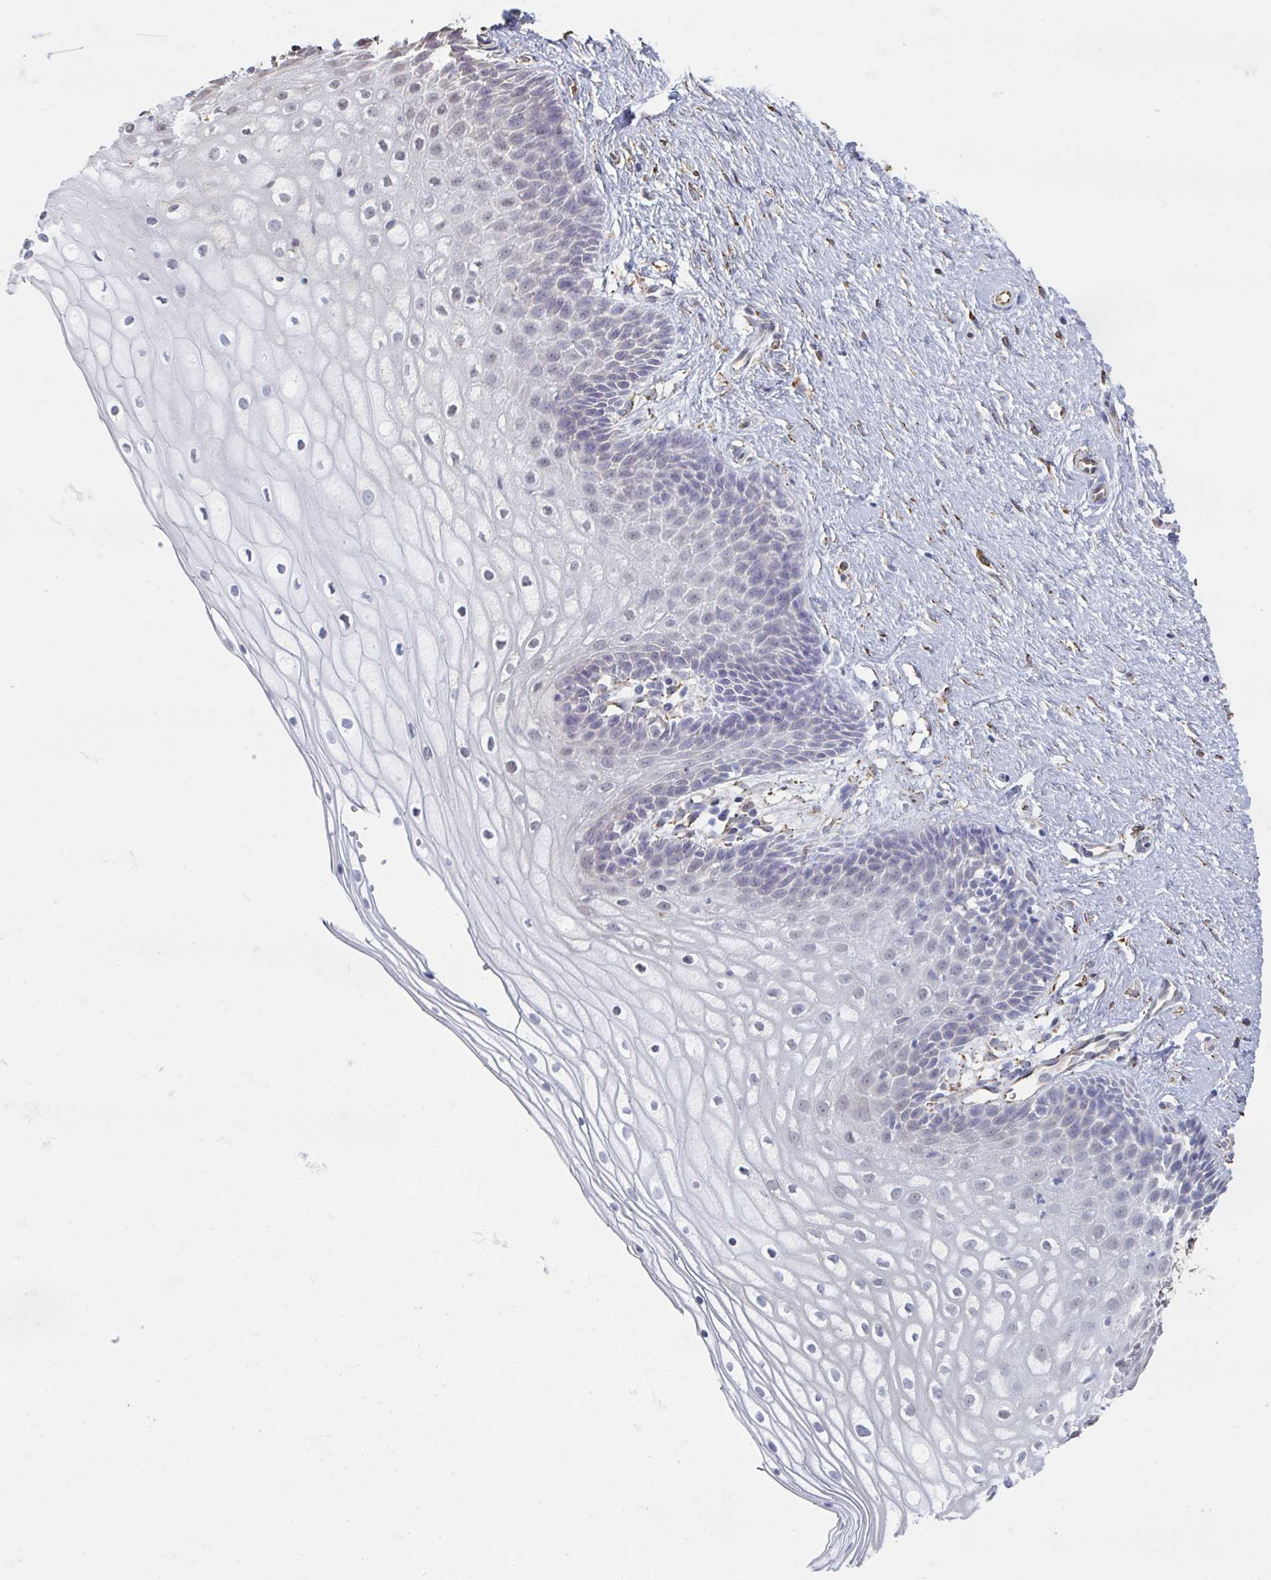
{"staining": {"intensity": "negative", "quantity": "none", "location": "none"}, "tissue": "cervix", "cell_type": "Glandular cells", "image_type": "normal", "snomed": [{"axis": "morphology", "description": "Normal tissue, NOS"}, {"axis": "topography", "description": "Cervix"}], "caption": "IHC histopathology image of normal cervix: human cervix stained with DAB reveals no significant protein staining in glandular cells.", "gene": "RAB5IF", "patient": {"sex": "female", "age": 36}}